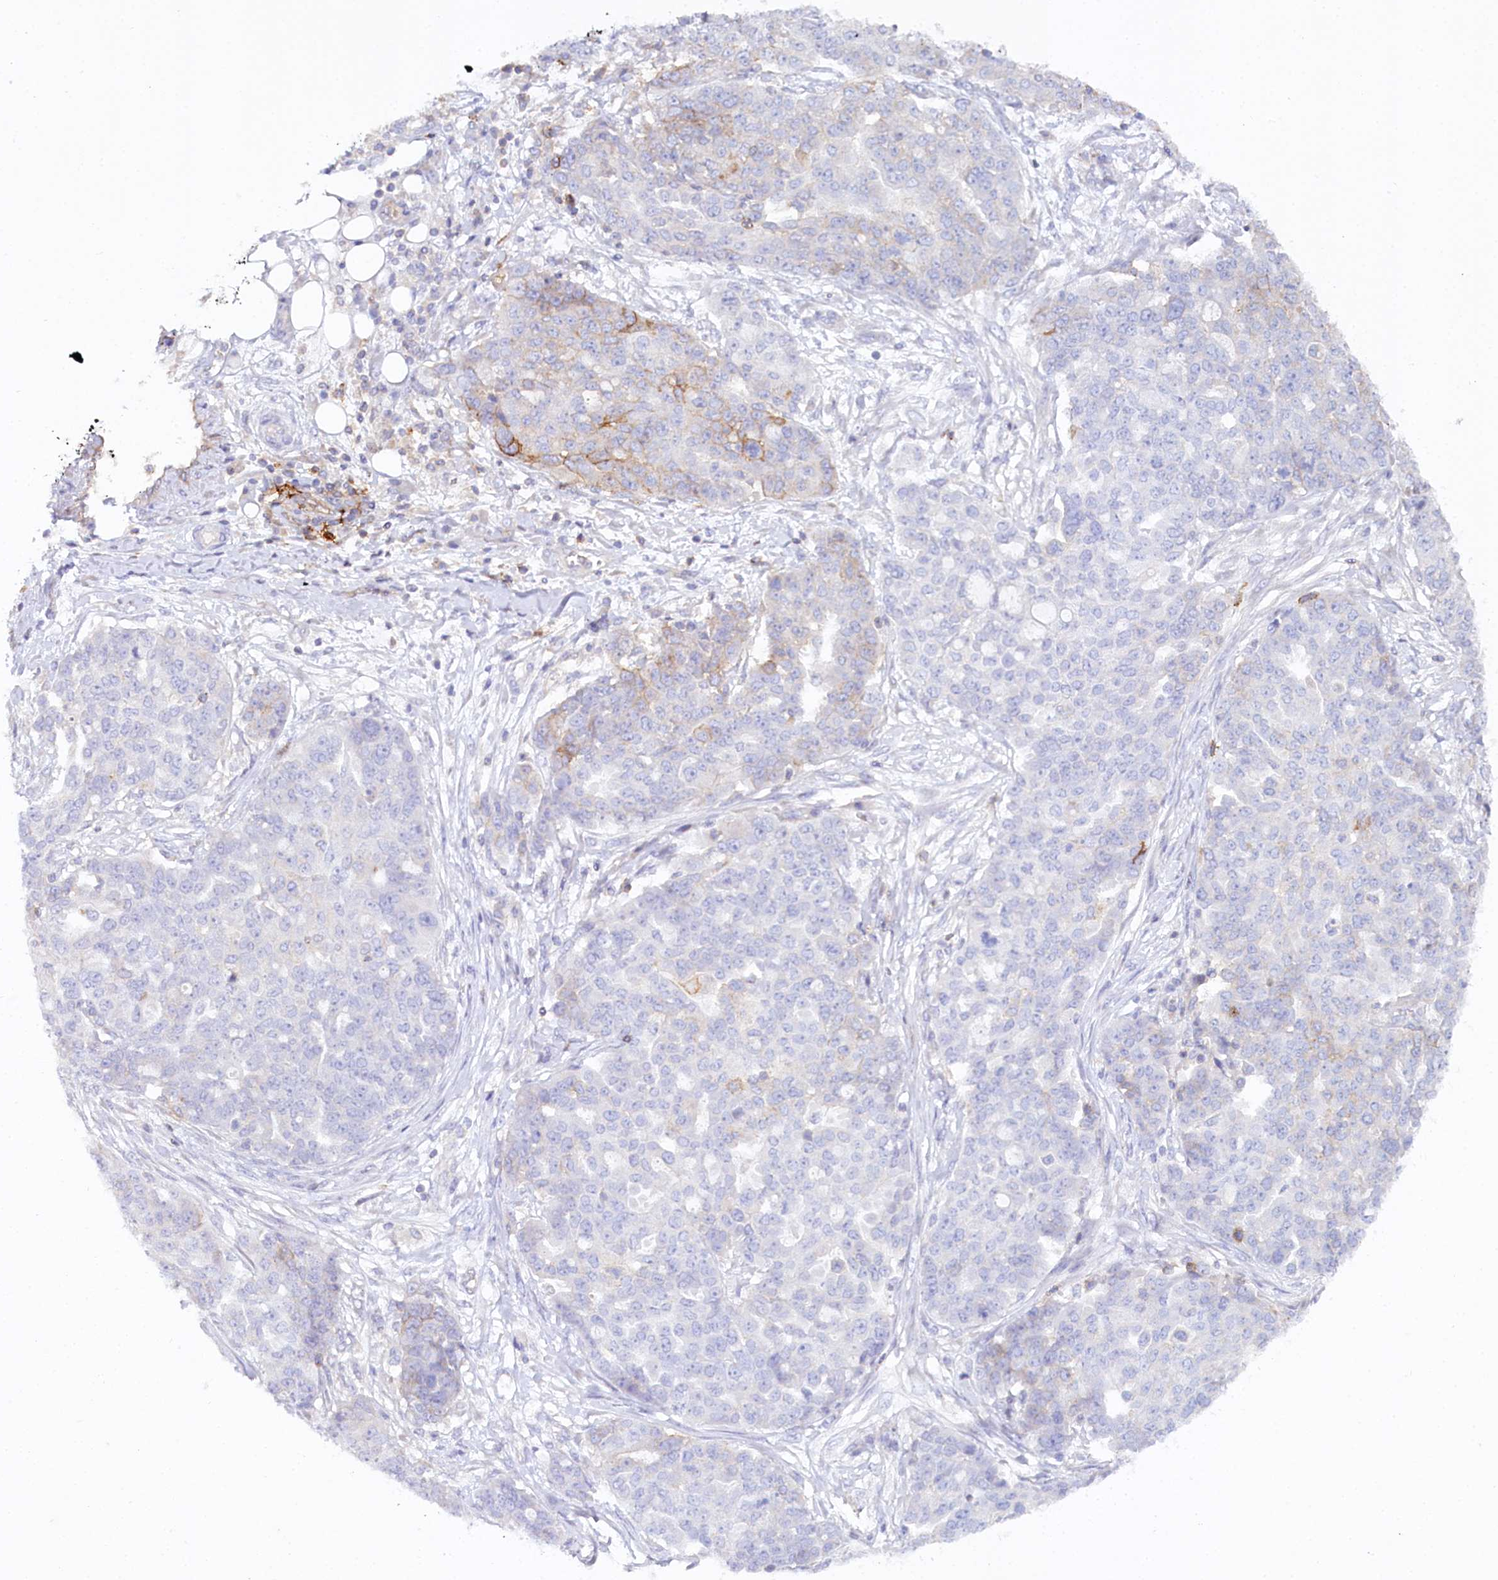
{"staining": {"intensity": "moderate", "quantity": "<25%", "location": "cytoplasmic/membranous"}, "tissue": "ovarian cancer", "cell_type": "Tumor cells", "image_type": "cancer", "snomed": [{"axis": "morphology", "description": "Cystadenocarcinoma, serous, NOS"}, {"axis": "topography", "description": "Soft tissue"}, {"axis": "topography", "description": "Ovary"}], "caption": "Human ovarian cancer (serous cystadenocarcinoma) stained for a protein (brown) shows moderate cytoplasmic/membranous positive staining in approximately <25% of tumor cells.", "gene": "RBP5", "patient": {"sex": "female", "age": 57}}